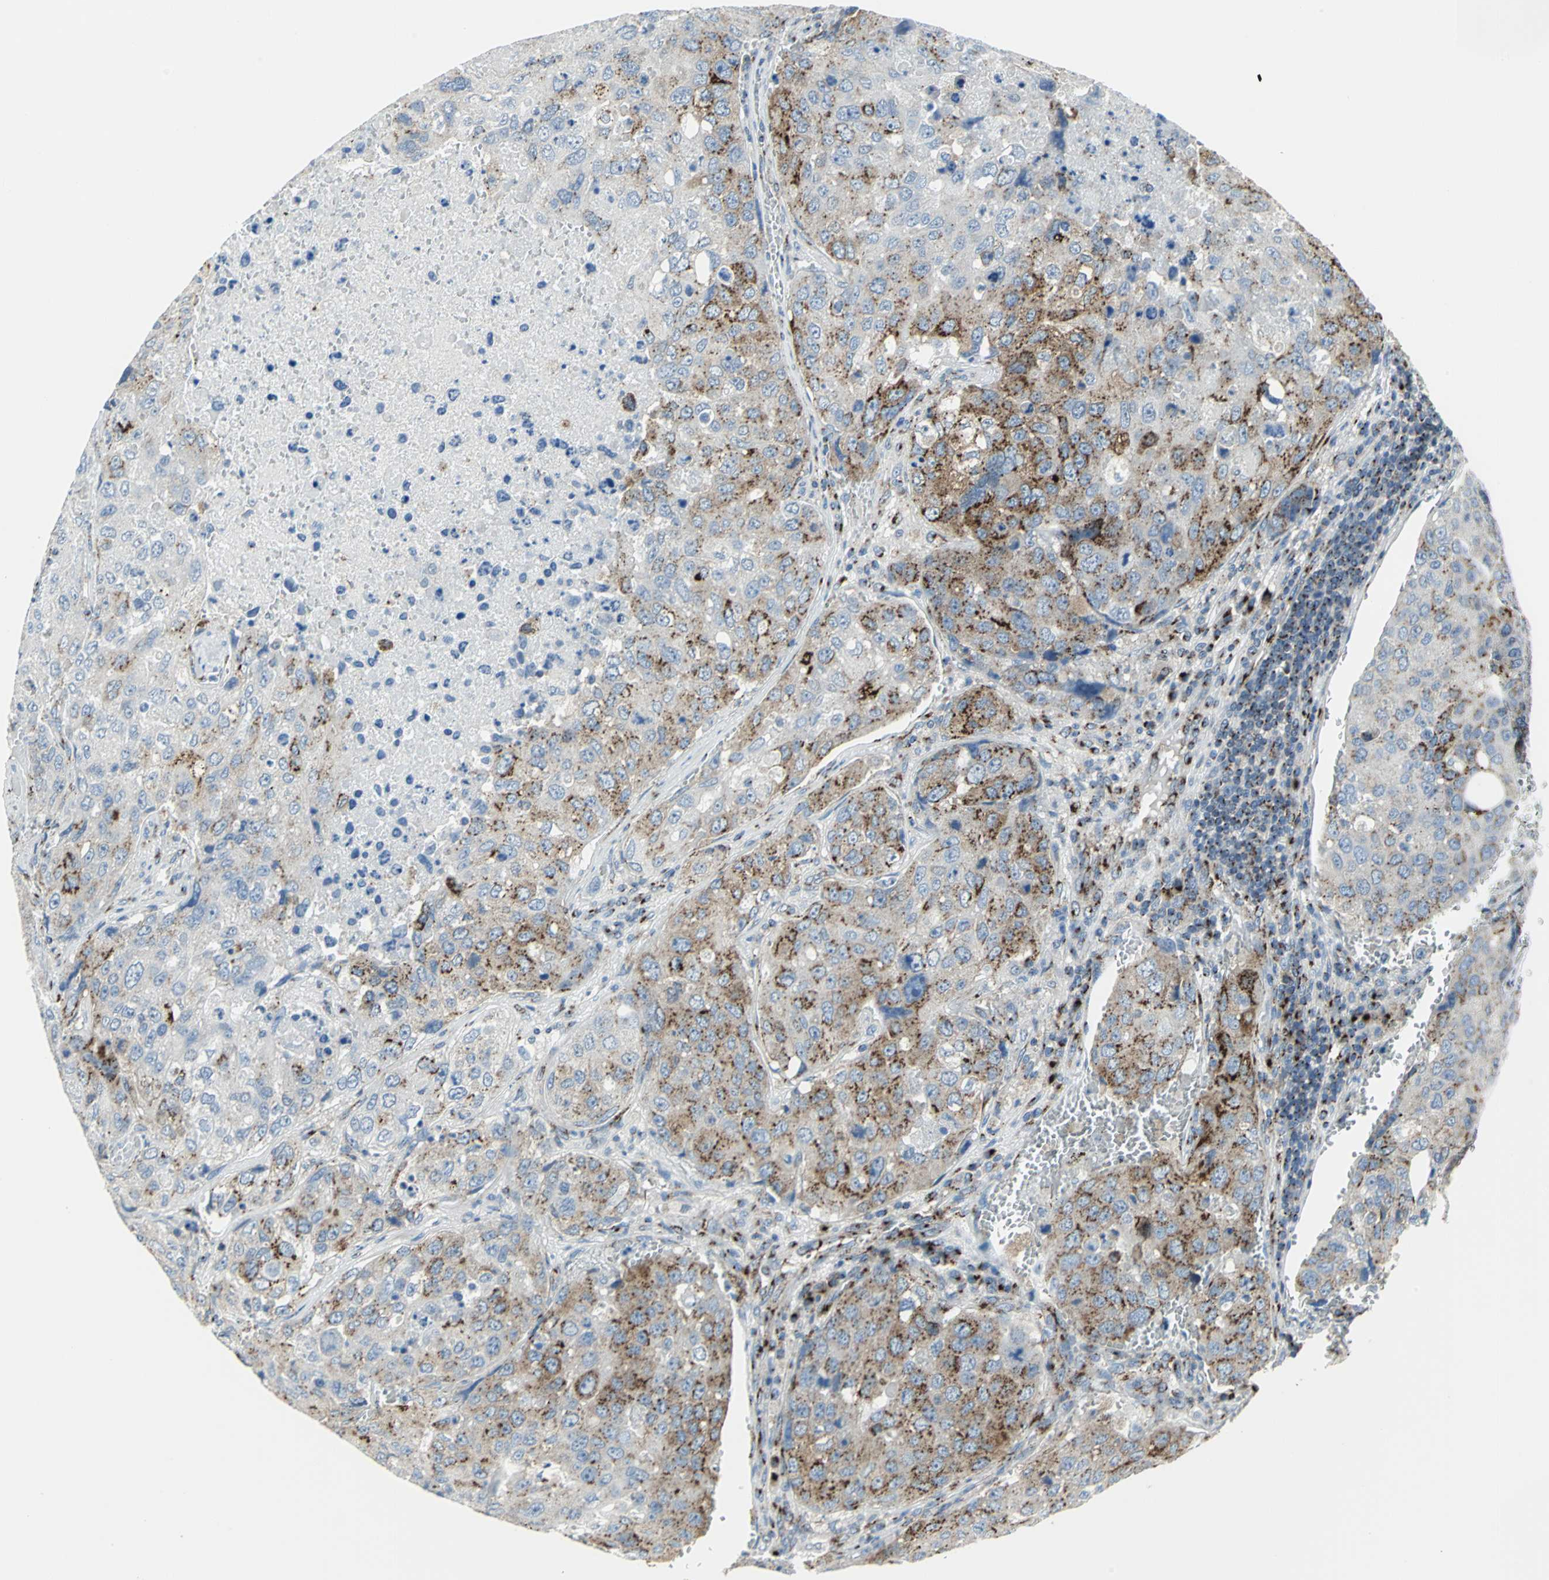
{"staining": {"intensity": "strong", "quantity": "25%-75%", "location": "cytoplasmic/membranous"}, "tissue": "urothelial cancer", "cell_type": "Tumor cells", "image_type": "cancer", "snomed": [{"axis": "morphology", "description": "Urothelial carcinoma, High grade"}, {"axis": "topography", "description": "Lymph node"}, {"axis": "topography", "description": "Urinary bladder"}], "caption": "This is an image of IHC staining of high-grade urothelial carcinoma, which shows strong expression in the cytoplasmic/membranous of tumor cells.", "gene": "GPR3", "patient": {"sex": "male", "age": 51}}